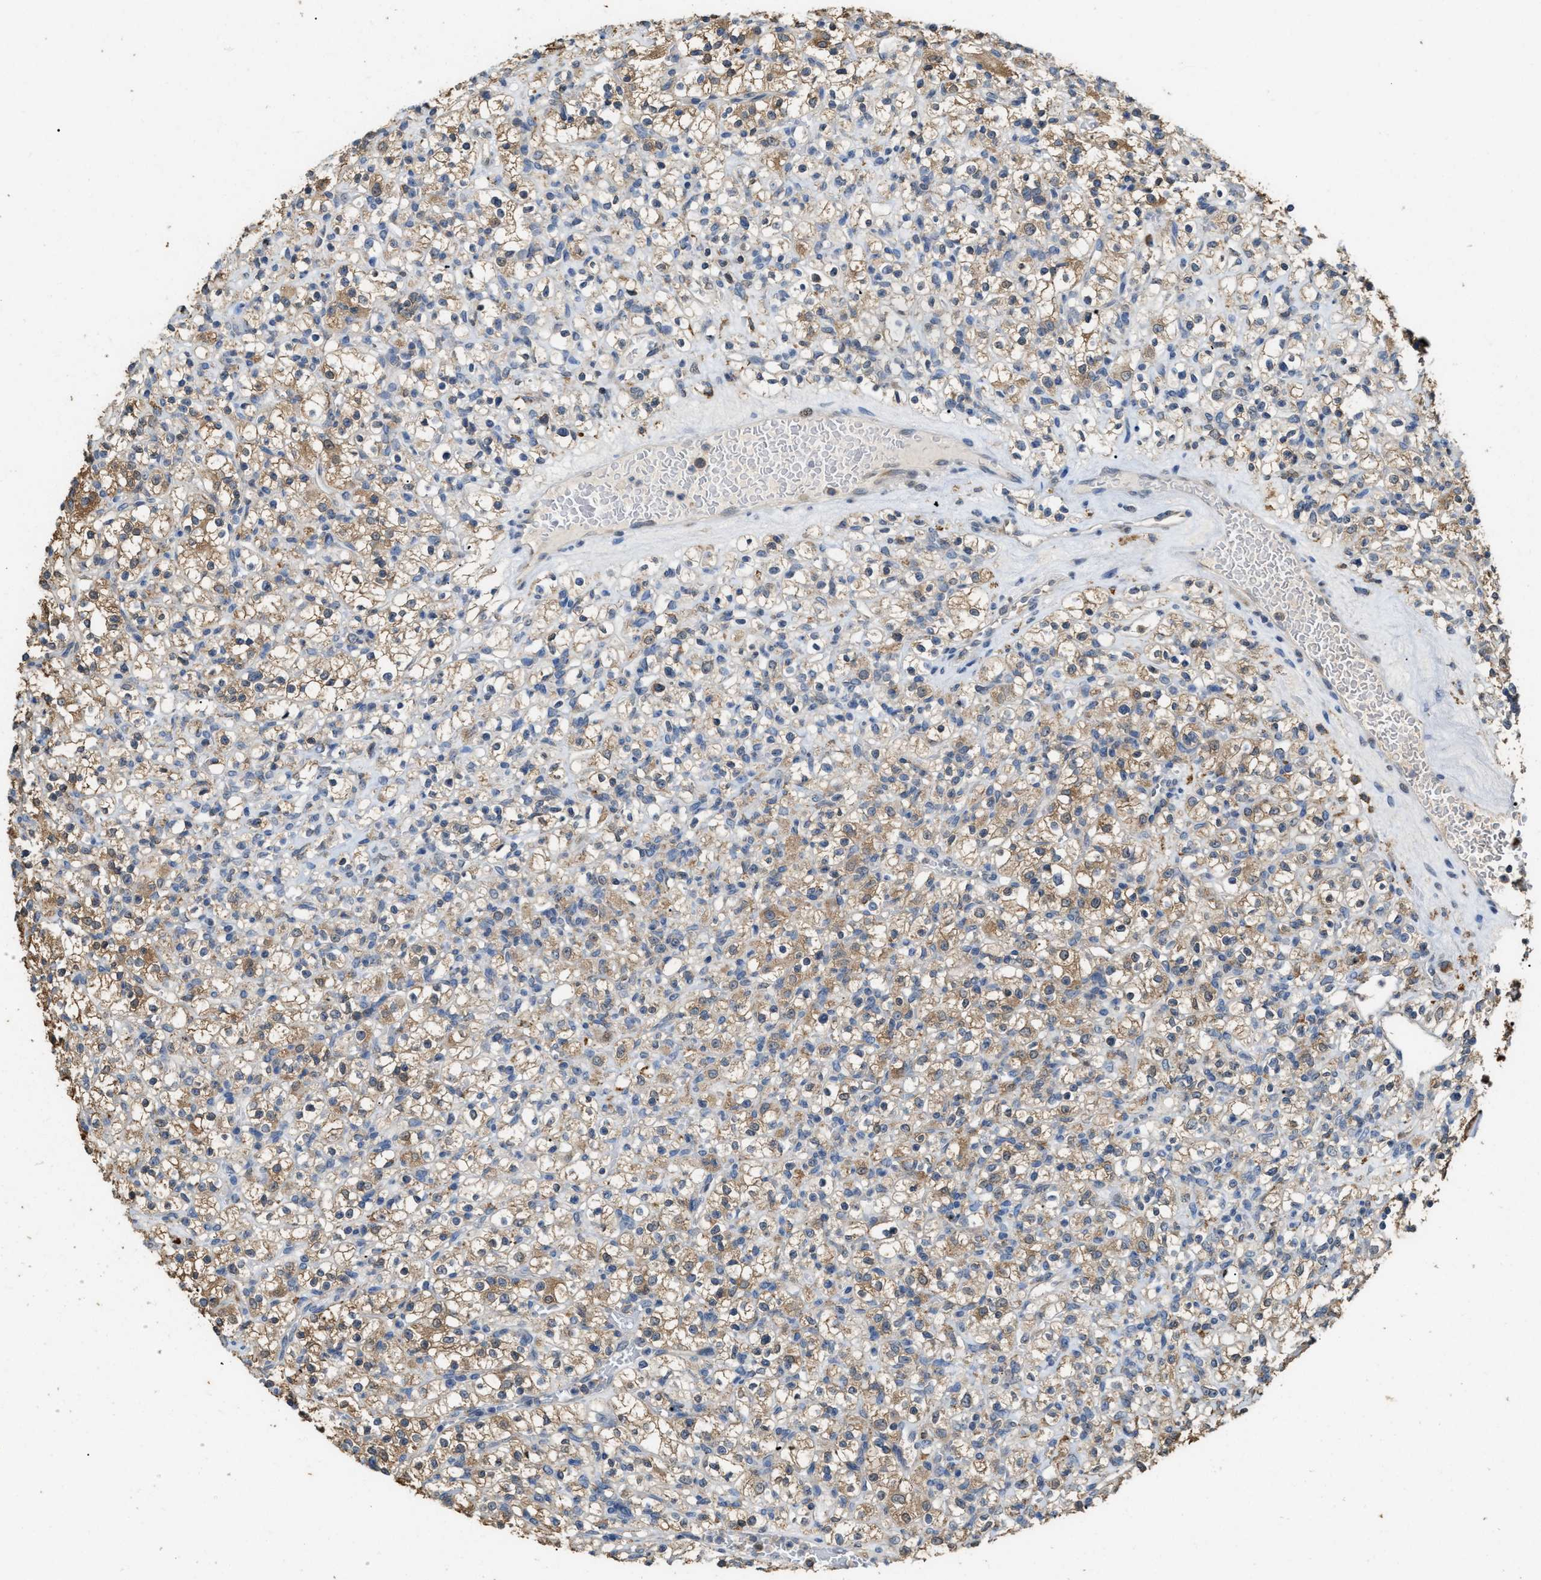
{"staining": {"intensity": "moderate", "quantity": ">75%", "location": "cytoplasmic/membranous"}, "tissue": "renal cancer", "cell_type": "Tumor cells", "image_type": "cancer", "snomed": [{"axis": "morphology", "description": "Normal tissue, NOS"}, {"axis": "morphology", "description": "Adenocarcinoma, NOS"}, {"axis": "topography", "description": "Kidney"}], "caption": "Immunohistochemistry staining of renal cancer, which exhibits medium levels of moderate cytoplasmic/membranous expression in about >75% of tumor cells indicating moderate cytoplasmic/membranous protein expression. The staining was performed using DAB (brown) for protein detection and nuclei were counterstained in hematoxylin (blue).", "gene": "GCN1", "patient": {"sex": "female", "age": 72}}